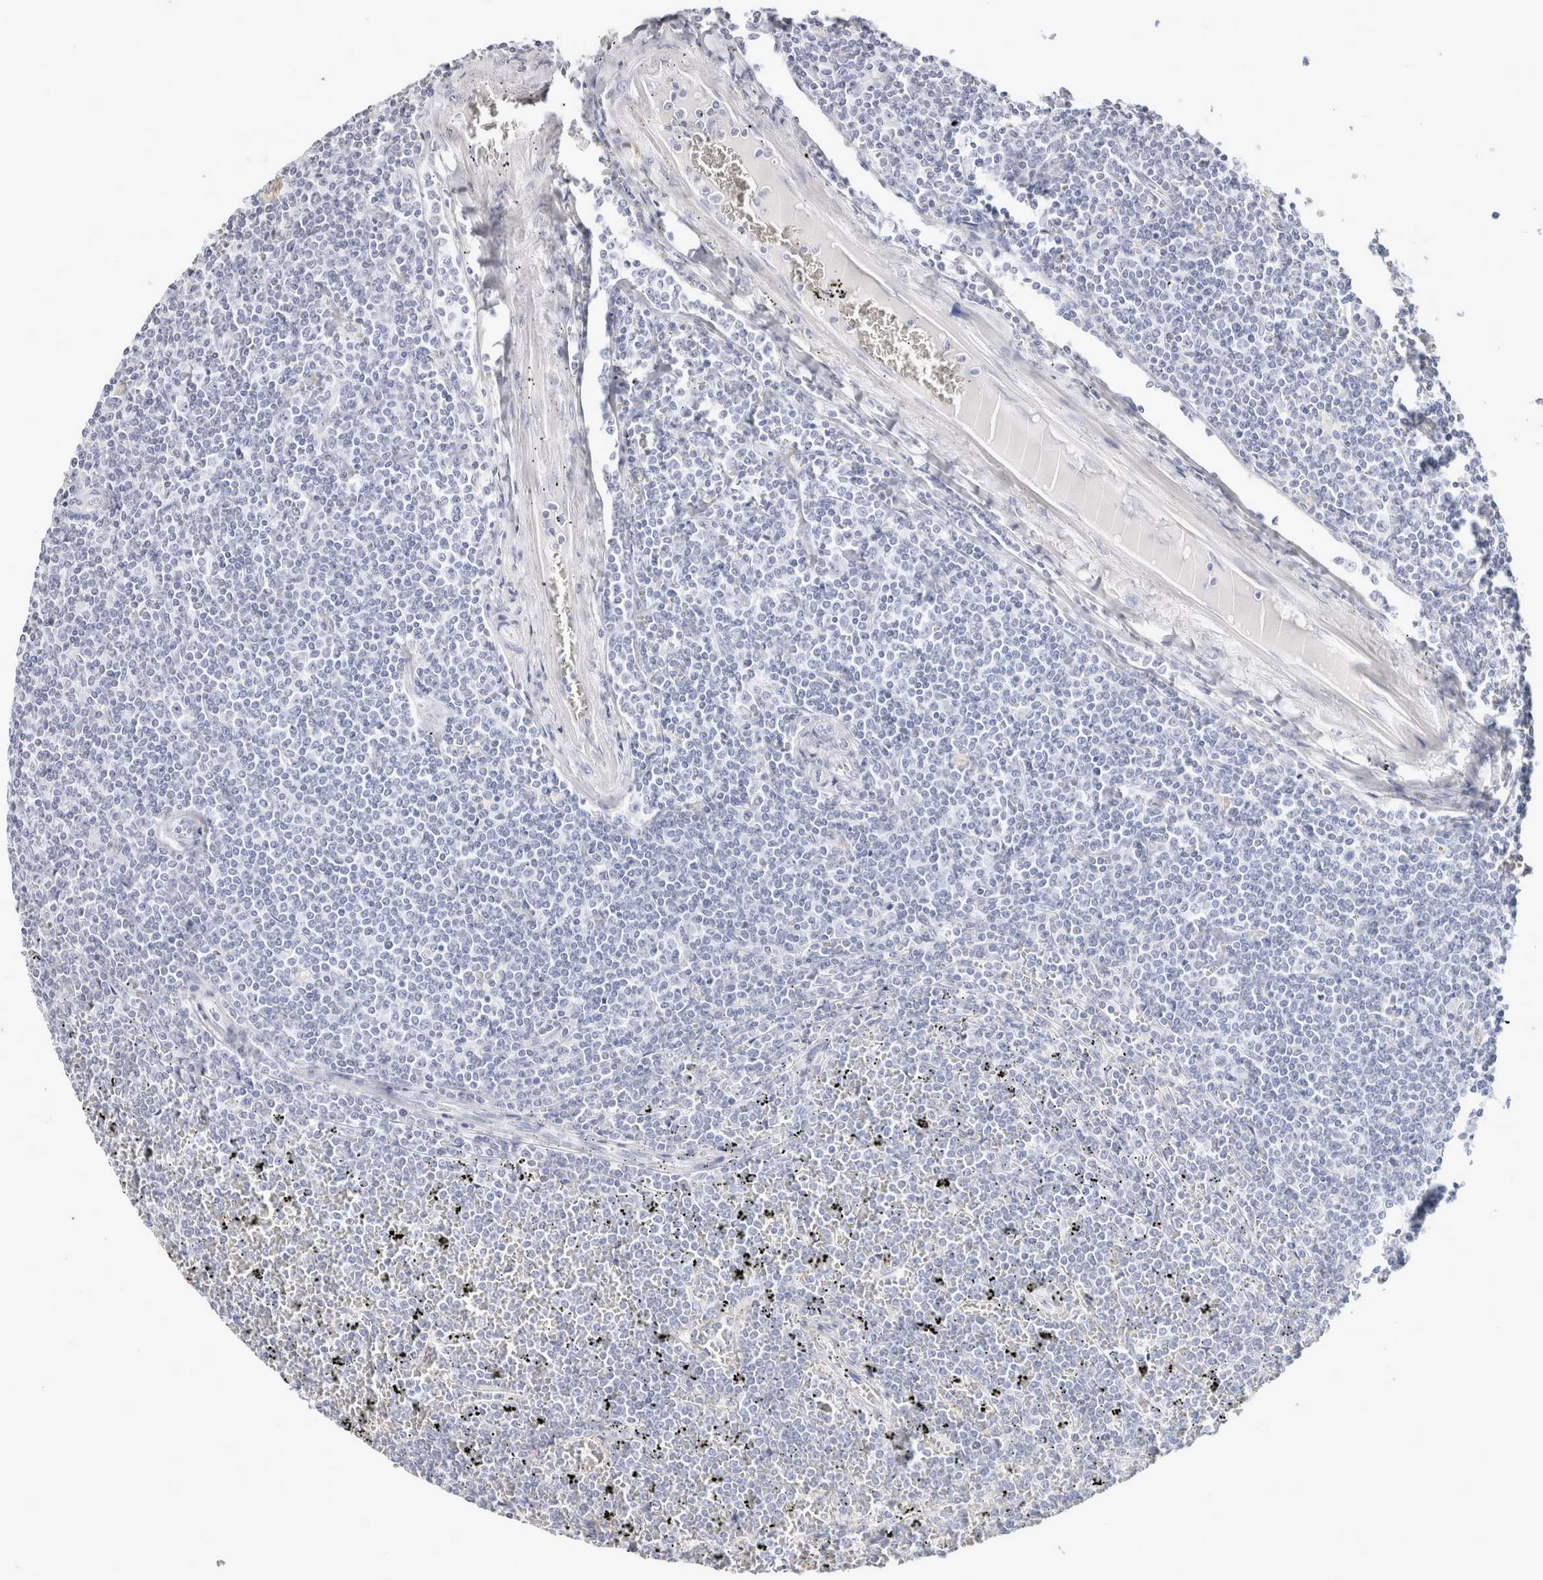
{"staining": {"intensity": "negative", "quantity": "none", "location": "none"}, "tissue": "lymphoma", "cell_type": "Tumor cells", "image_type": "cancer", "snomed": [{"axis": "morphology", "description": "Malignant lymphoma, non-Hodgkin's type, Low grade"}, {"axis": "topography", "description": "Spleen"}], "caption": "Immunohistochemistry photomicrograph of low-grade malignant lymphoma, non-Hodgkin's type stained for a protein (brown), which displays no expression in tumor cells.", "gene": "GARIN1A", "patient": {"sex": "female", "age": 19}}